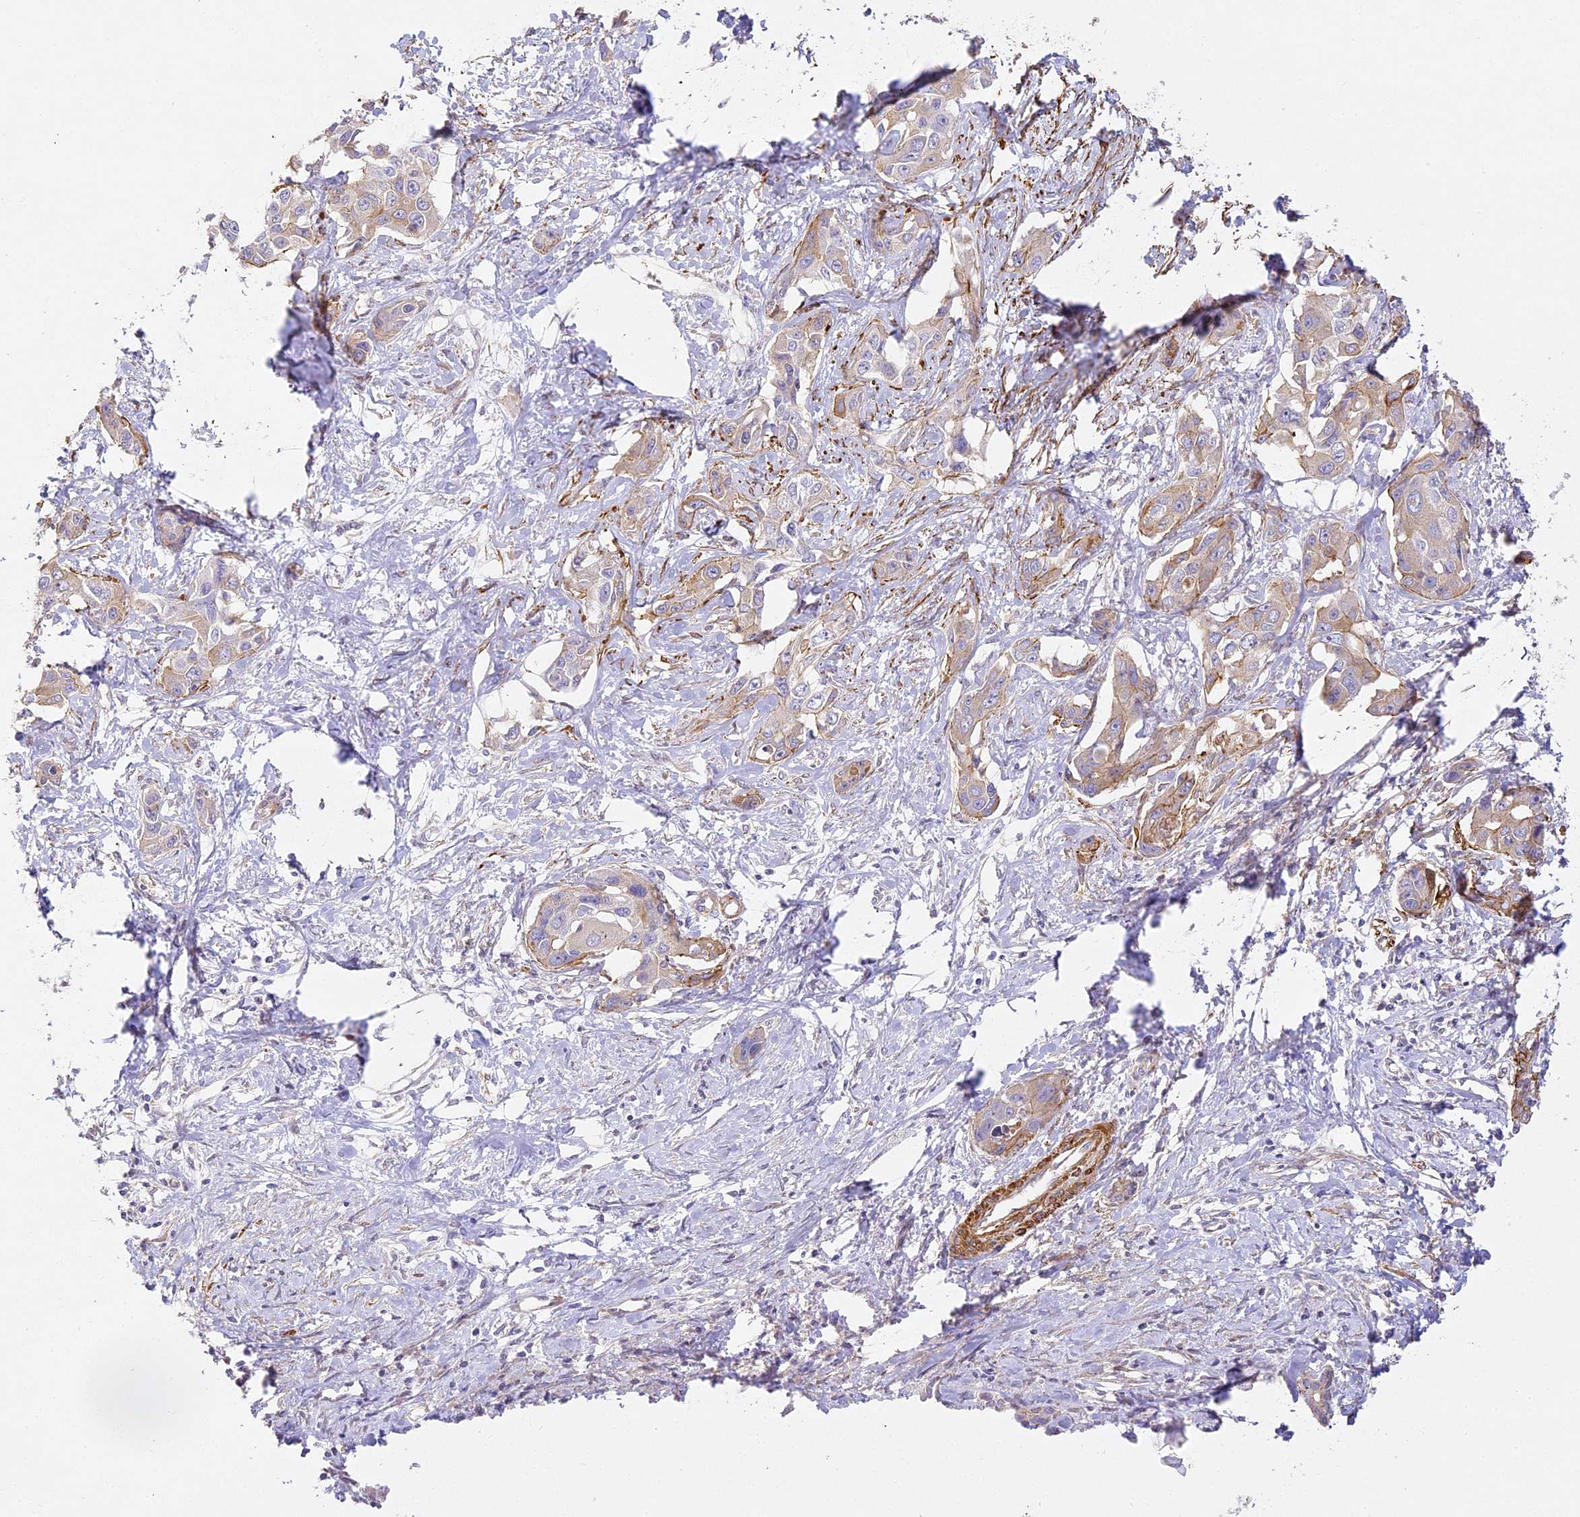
{"staining": {"intensity": "weak", "quantity": "<25%", "location": "cytoplasmic/membranous"}, "tissue": "liver cancer", "cell_type": "Tumor cells", "image_type": "cancer", "snomed": [{"axis": "morphology", "description": "Cholangiocarcinoma"}, {"axis": "topography", "description": "Liver"}], "caption": "Cholangiocarcinoma (liver) was stained to show a protein in brown. There is no significant expression in tumor cells. Nuclei are stained in blue.", "gene": "MED28", "patient": {"sex": "male", "age": 59}}